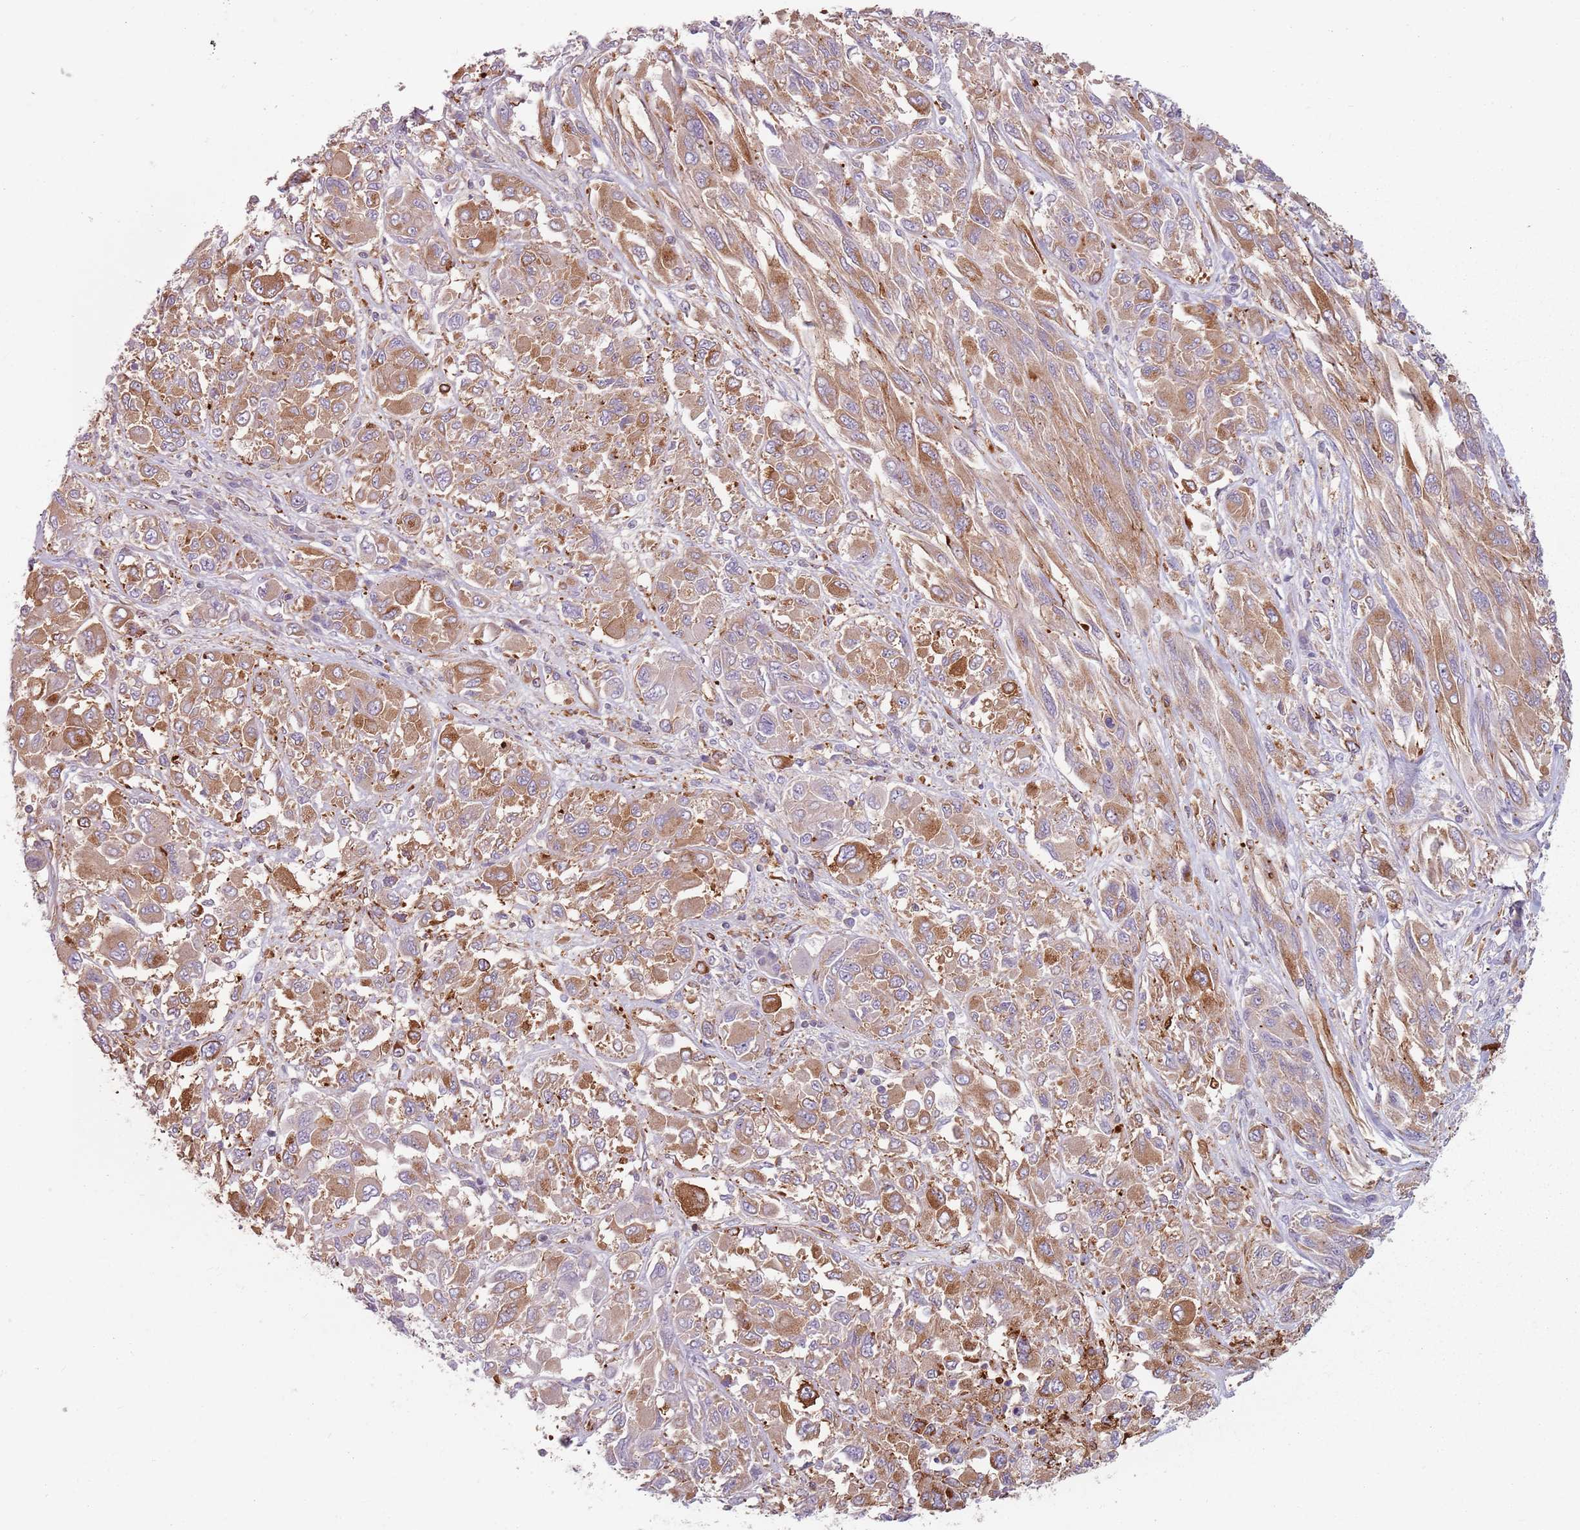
{"staining": {"intensity": "moderate", "quantity": "25%-75%", "location": "cytoplasmic/membranous"}, "tissue": "melanoma", "cell_type": "Tumor cells", "image_type": "cancer", "snomed": [{"axis": "morphology", "description": "Malignant melanoma, NOS"}, {"axis": "topography", "description": "Skin"}], "caption": "This is an image of immunohistochemistry (IHC) staining of melanoma, which shows moderate expression in the cytoplasmic/membranous of tumor cells.", "gene": "TPD52L2", "patient": {"sex": "female", "age": 91}}